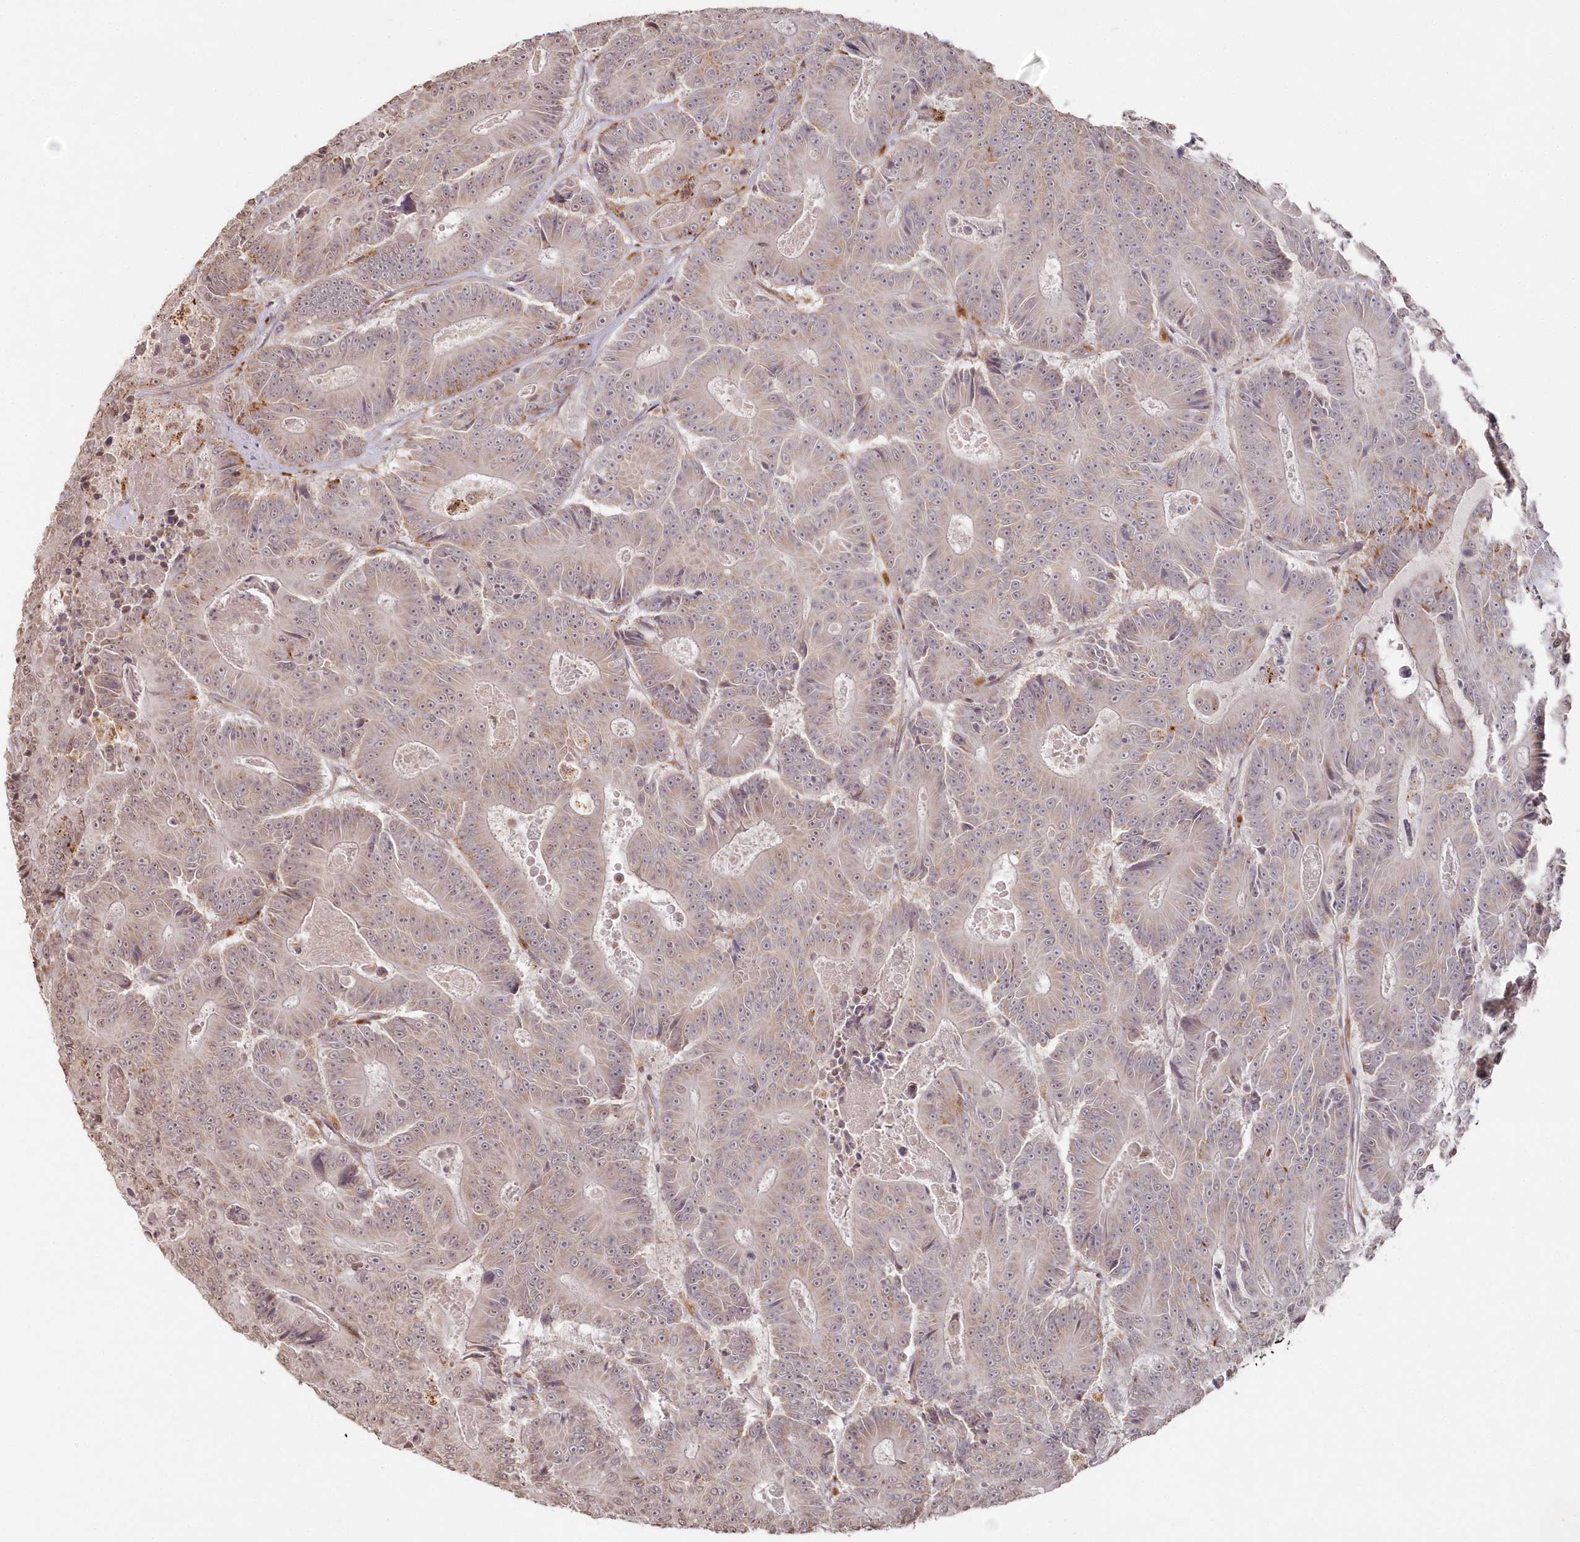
{"staining": {"intensity": "weak", "quantity": "25%-75%", "location": "cytoplasmic/membranous"}, "tissue": "colorectal cancer", "cell_type": "Tumor cells", "image_type": "cancer", "snomed": [{"axis": "morphology", "description": "Adenocarcinoma, NOS"}, {"axis": "topography", "description": "Colon"}], "caption": "A brown stain shows weak cytoplasmic/membranous expression of a protein in adenocarcinoma (colorectal) tumor cells. Using DAB (brown) and hematoxylin (blue) stains, captured at high magnification using brightfield microscopy.", "gene": "ARSB", "patient": {"sex": "male", "age": 83}}